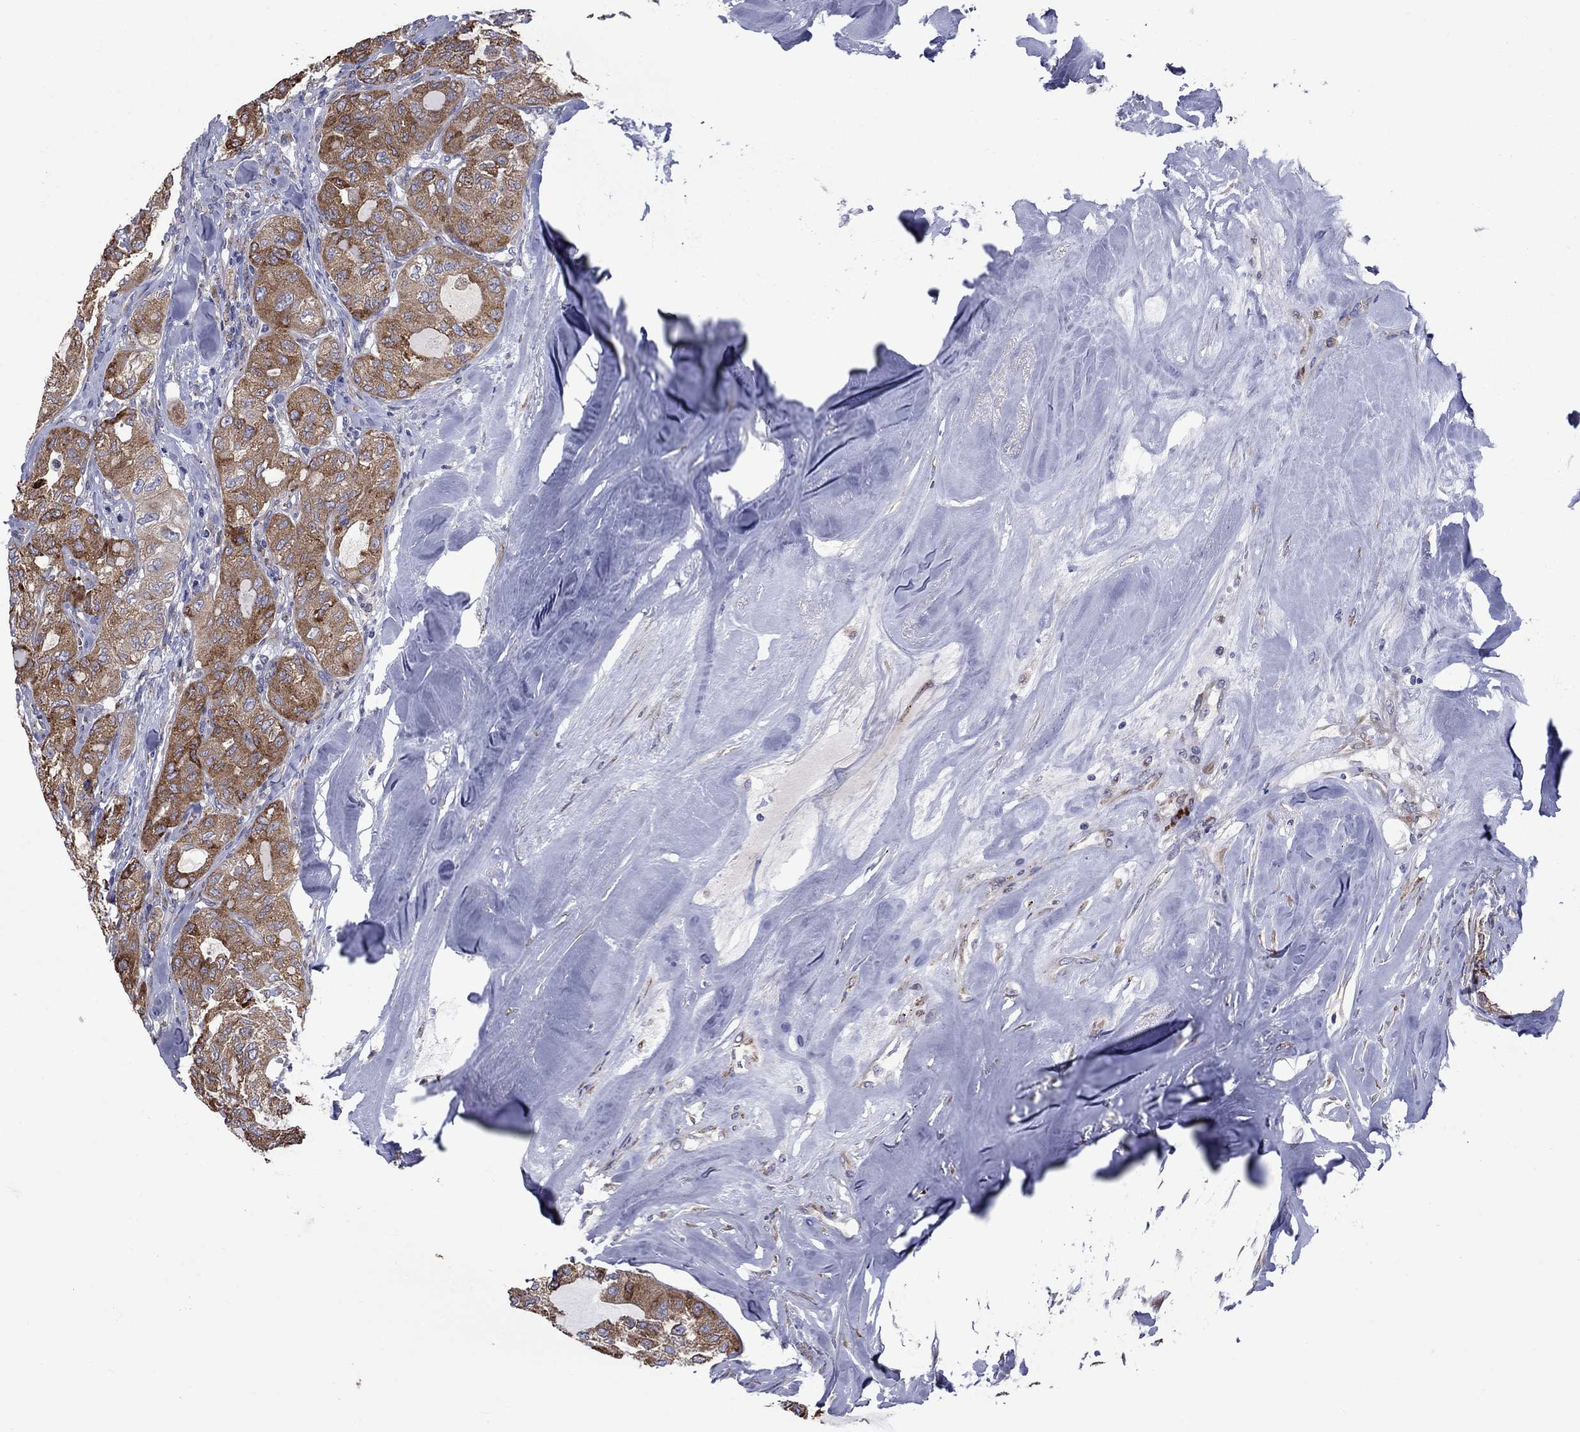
{"staining": {"intensity": "moderate", "quantity": ">75%", "location": "cytoplasmic/membranous"}, "tissue": "thyroid cancer", "cell_type": "Tumor cells", "image_type": "cancer", "snomed": [{"axis": "morphology", "description": "Follicular adenoma carcinoma, NOS"}, {"axis": "topography", "description": "Thyroid gland"}], "caption": "The immunohistochemical stain labels moderate cytoplasmic/membranous positivity in tumor cells of follicular adenoma carcinoma (thyroid) tissue.", "gene": "ASNS", "patient": {"sex": "male", "age": 75}}